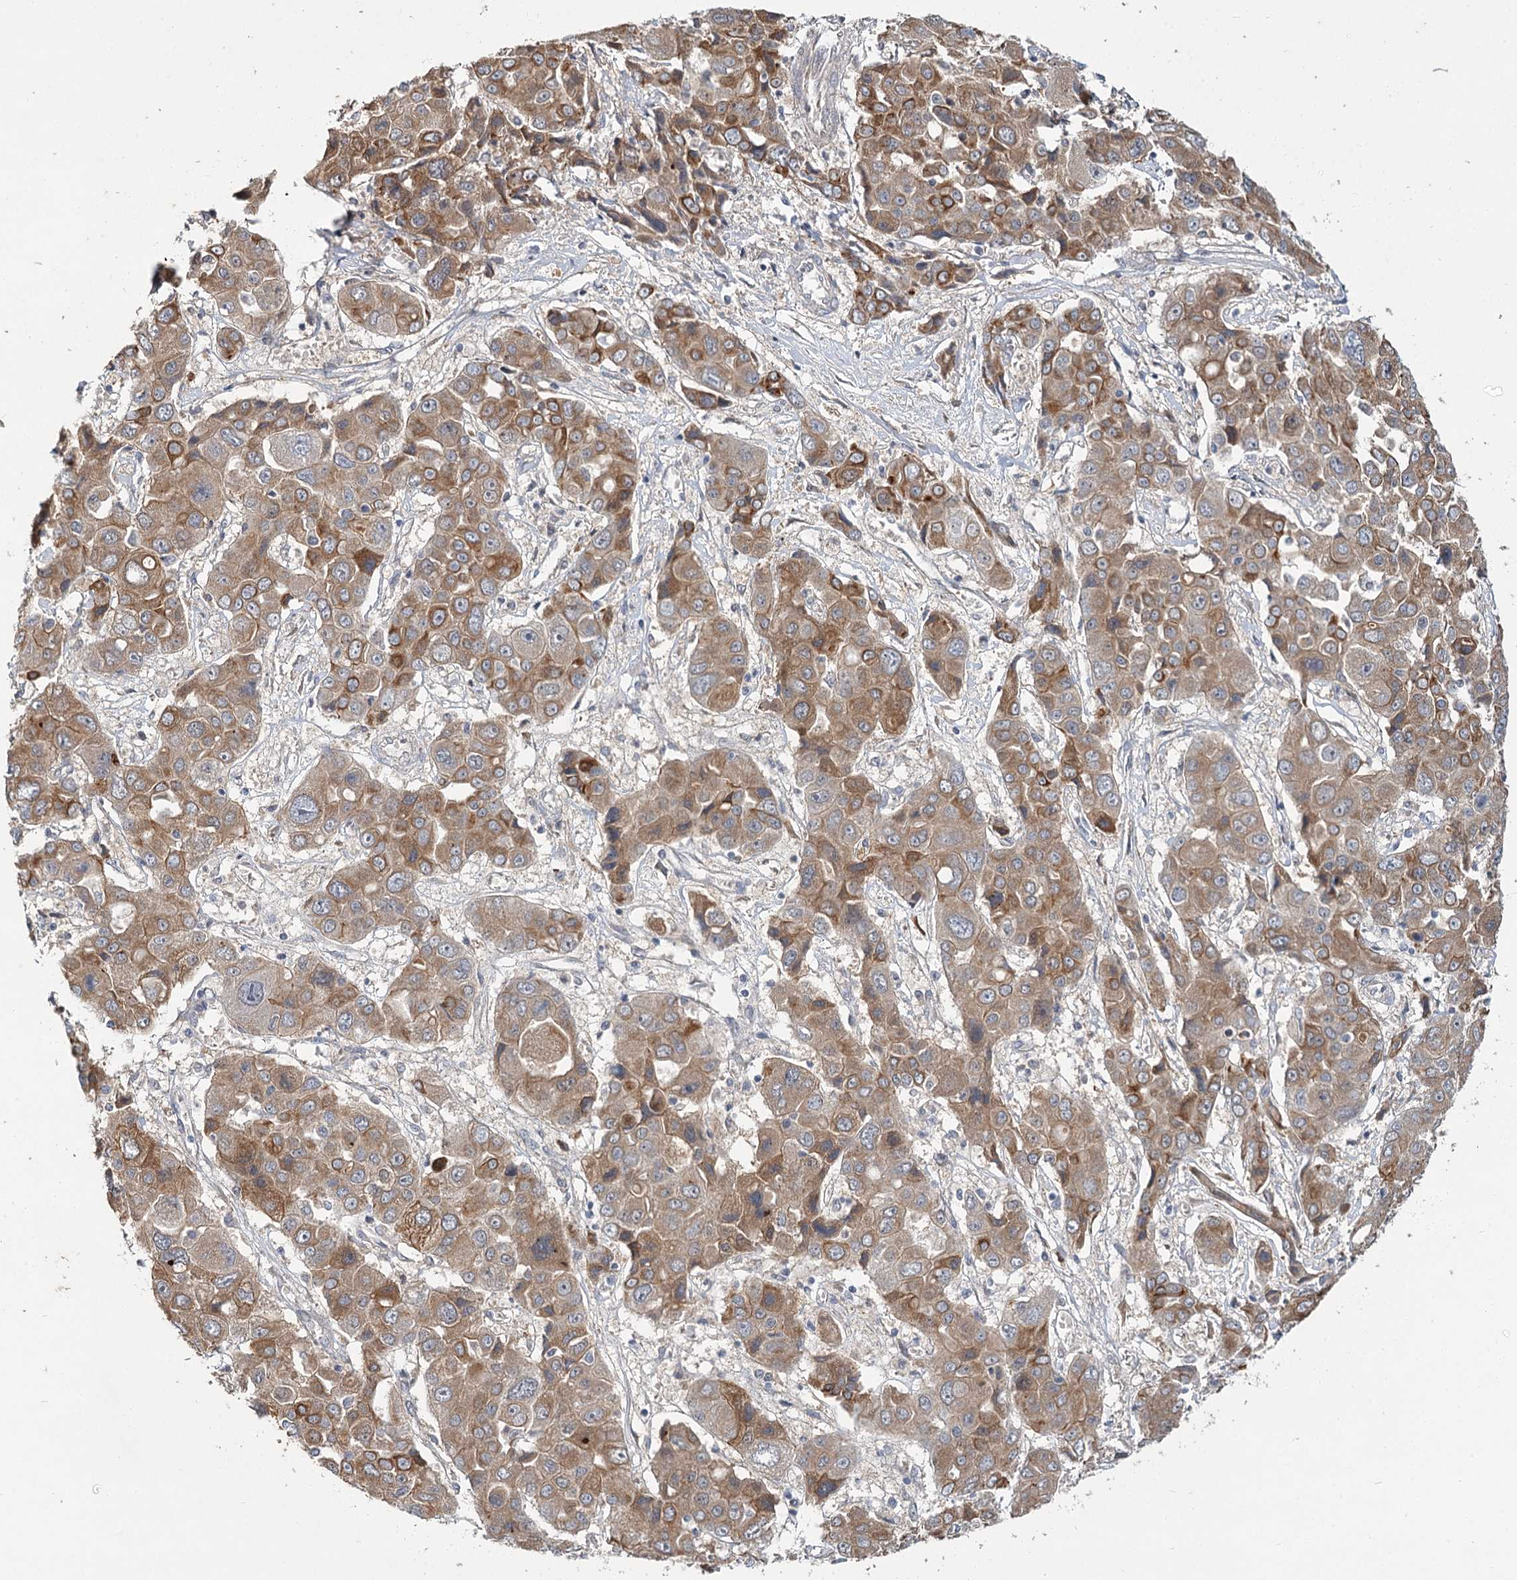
{"staining": {"intensity": "moderate", "quantity": ">75%", "location": "cytoplasmic/membranous"}, "tissue": "liver cancer", "cell_type": "Tumor cells", "image_type": "cancer", "snomed": [{"axis": "morphology", "description": "Cholangiocarcinoma"}, {"axis": "topography", "description": "Liver"}], "caption": "Immunohistochemical staining of human liver cholangiocarcinoma exhibits moderate cytoplasmic/membranous protein expression in about >75% of tumor cells.", "gene": "MFN1", "patient": {"sex": "male", "age": 67}}